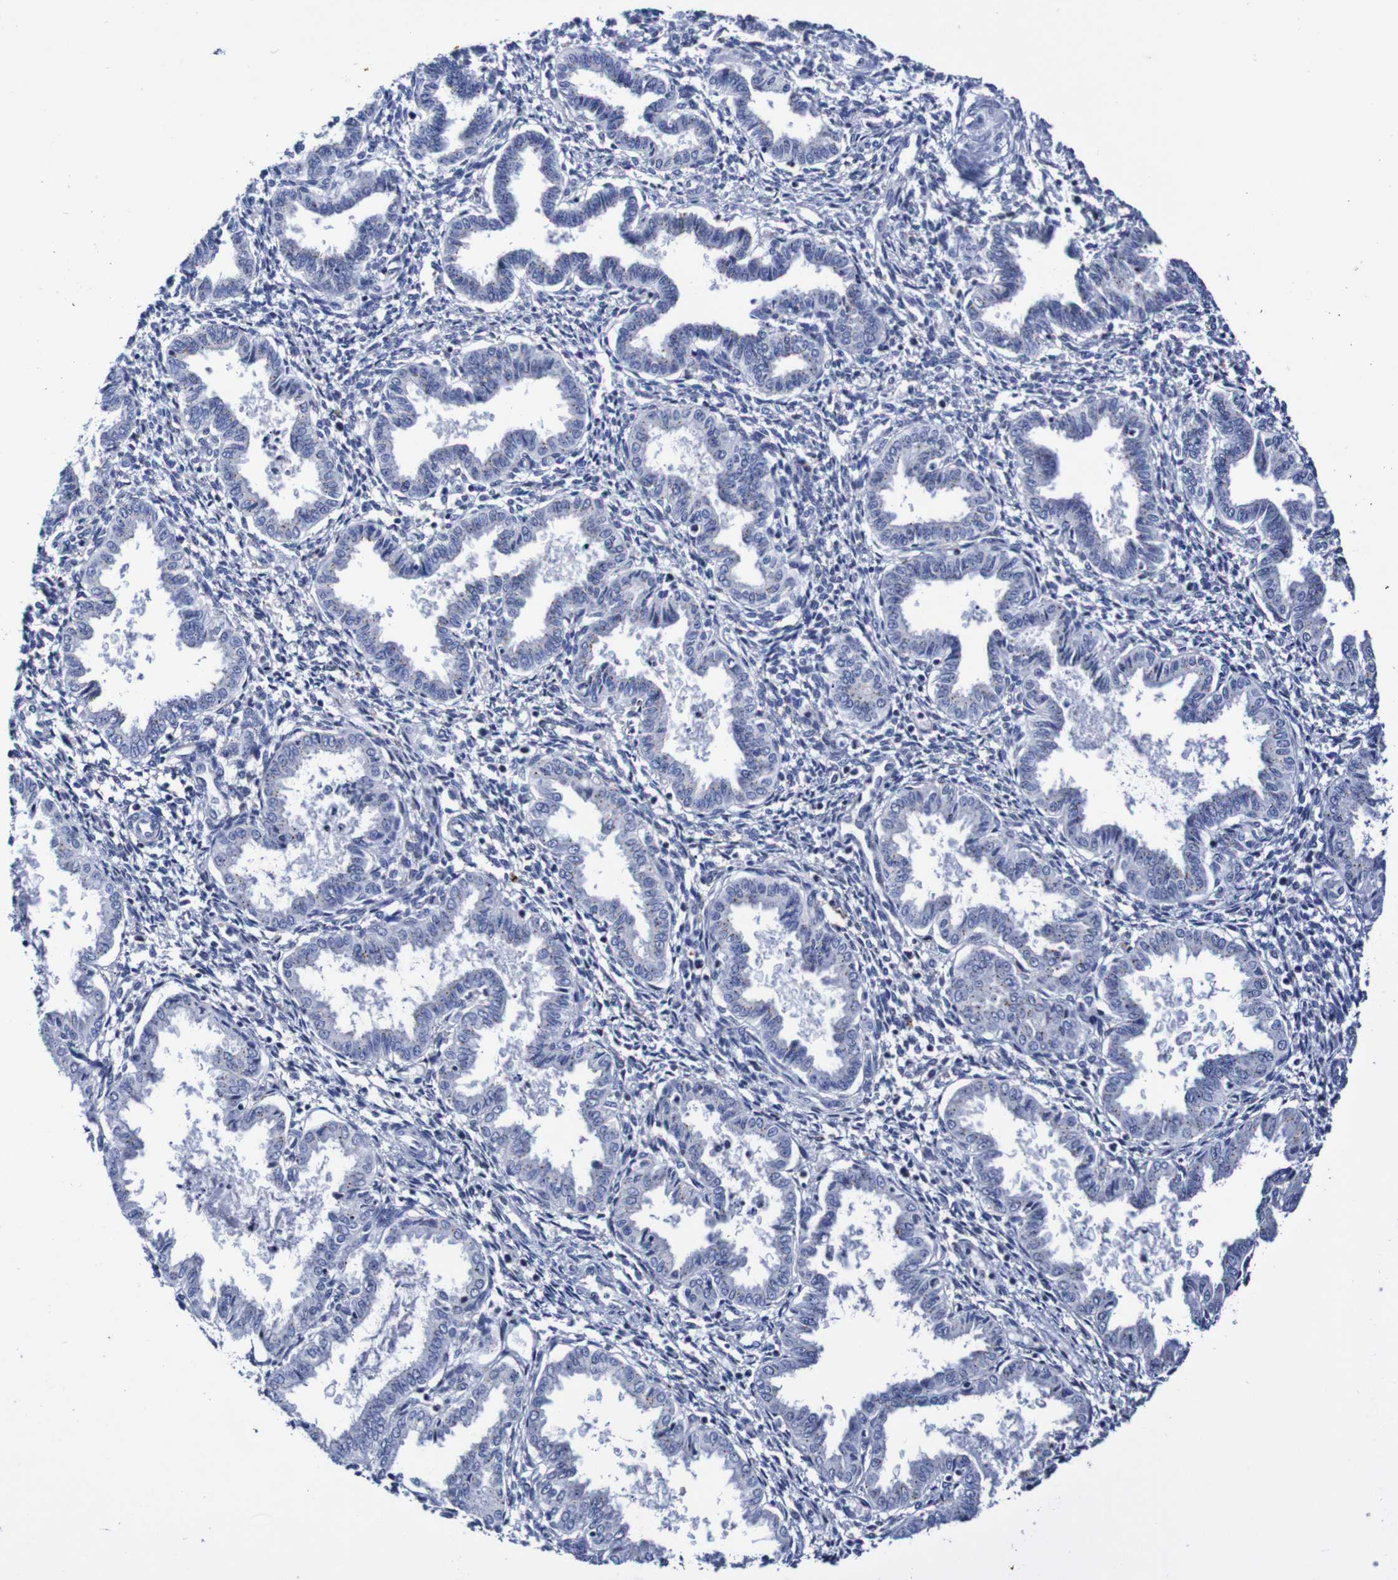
{"staining": {"intensity": "negative", "quantity": "none", "location": "none"}, "tissue": "endometrium", "cell_type": "Cells in endometrial stroma", "image_type": "normal", "snomed": [{"axis": "morphology", "description": "Normal tissue, NOS"}, {"axis": "topography", "description": "Endometrium"}], "caption": "DAB immunohistochemical staining of unremarkable endometrium displays no significant expression in cells in endometrial stroma. Brightfield microscopy of immunohistochemistry (IHC) stained with DAB (3,3'-diaminobenzidine) (brown) and hematoxylin (blue), captured at high magnification.", "gene": "SEZ6", "patient": {"sex": "female", "age": 33}}